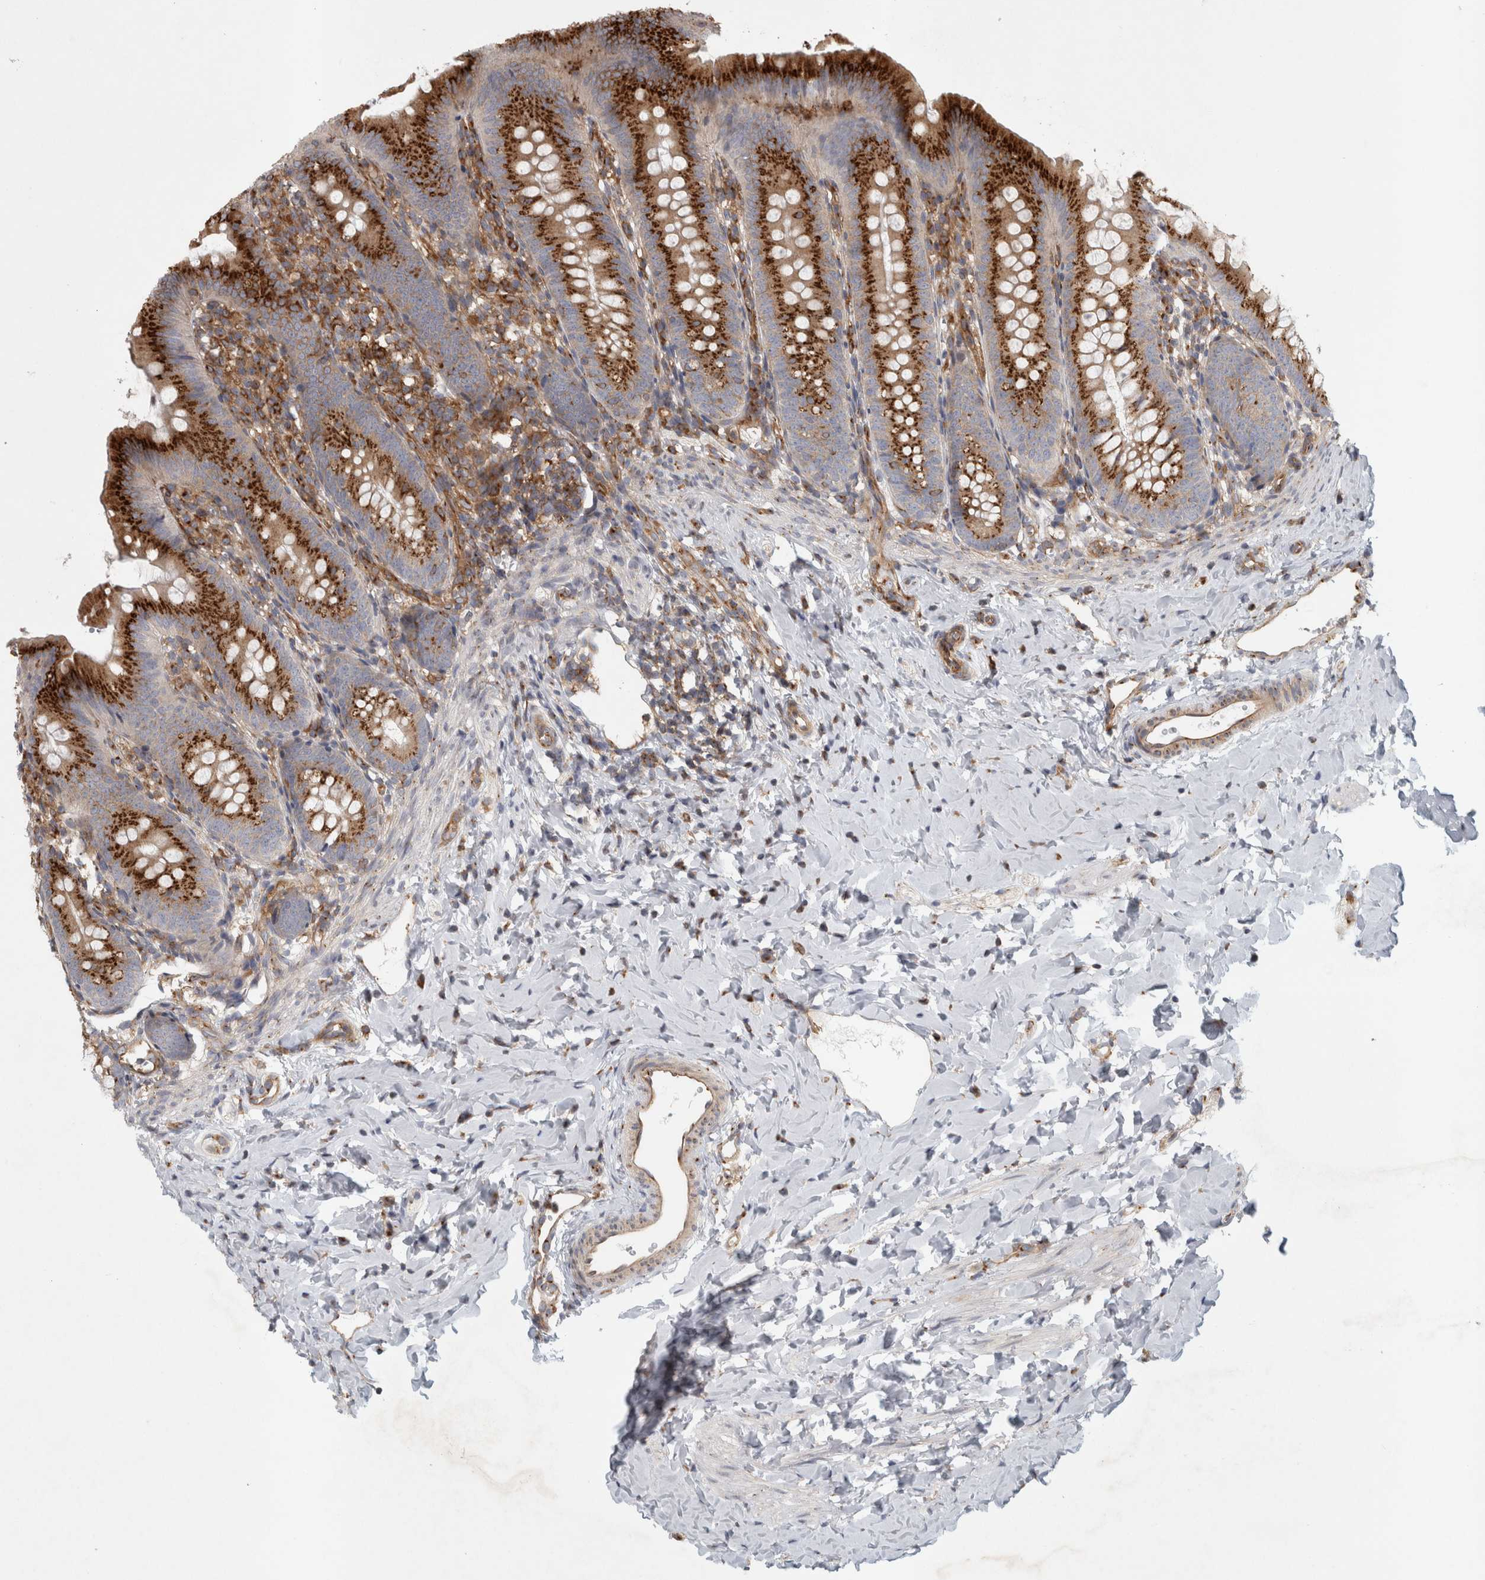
{"staining": {"intensity": "strong", "quantity": ">75%", "location": "cytoplasmic/membranous"}, "tissue": "appendix", "cell_type": "Glandular cells", "image_type": "normal", "snomed": [{"axis": "morphology", "description": "Normal tissue, NOS"}, {"axis": "topography", "description": "Appendix"}], "caption": "Brown immunohistochemical staining in benign human appendix displays strong cytoplasmic/membranous expression in approximately >75% of glandular cells.", "gene": "PEX6", "patient": {"sex": "male", "age": 1}}